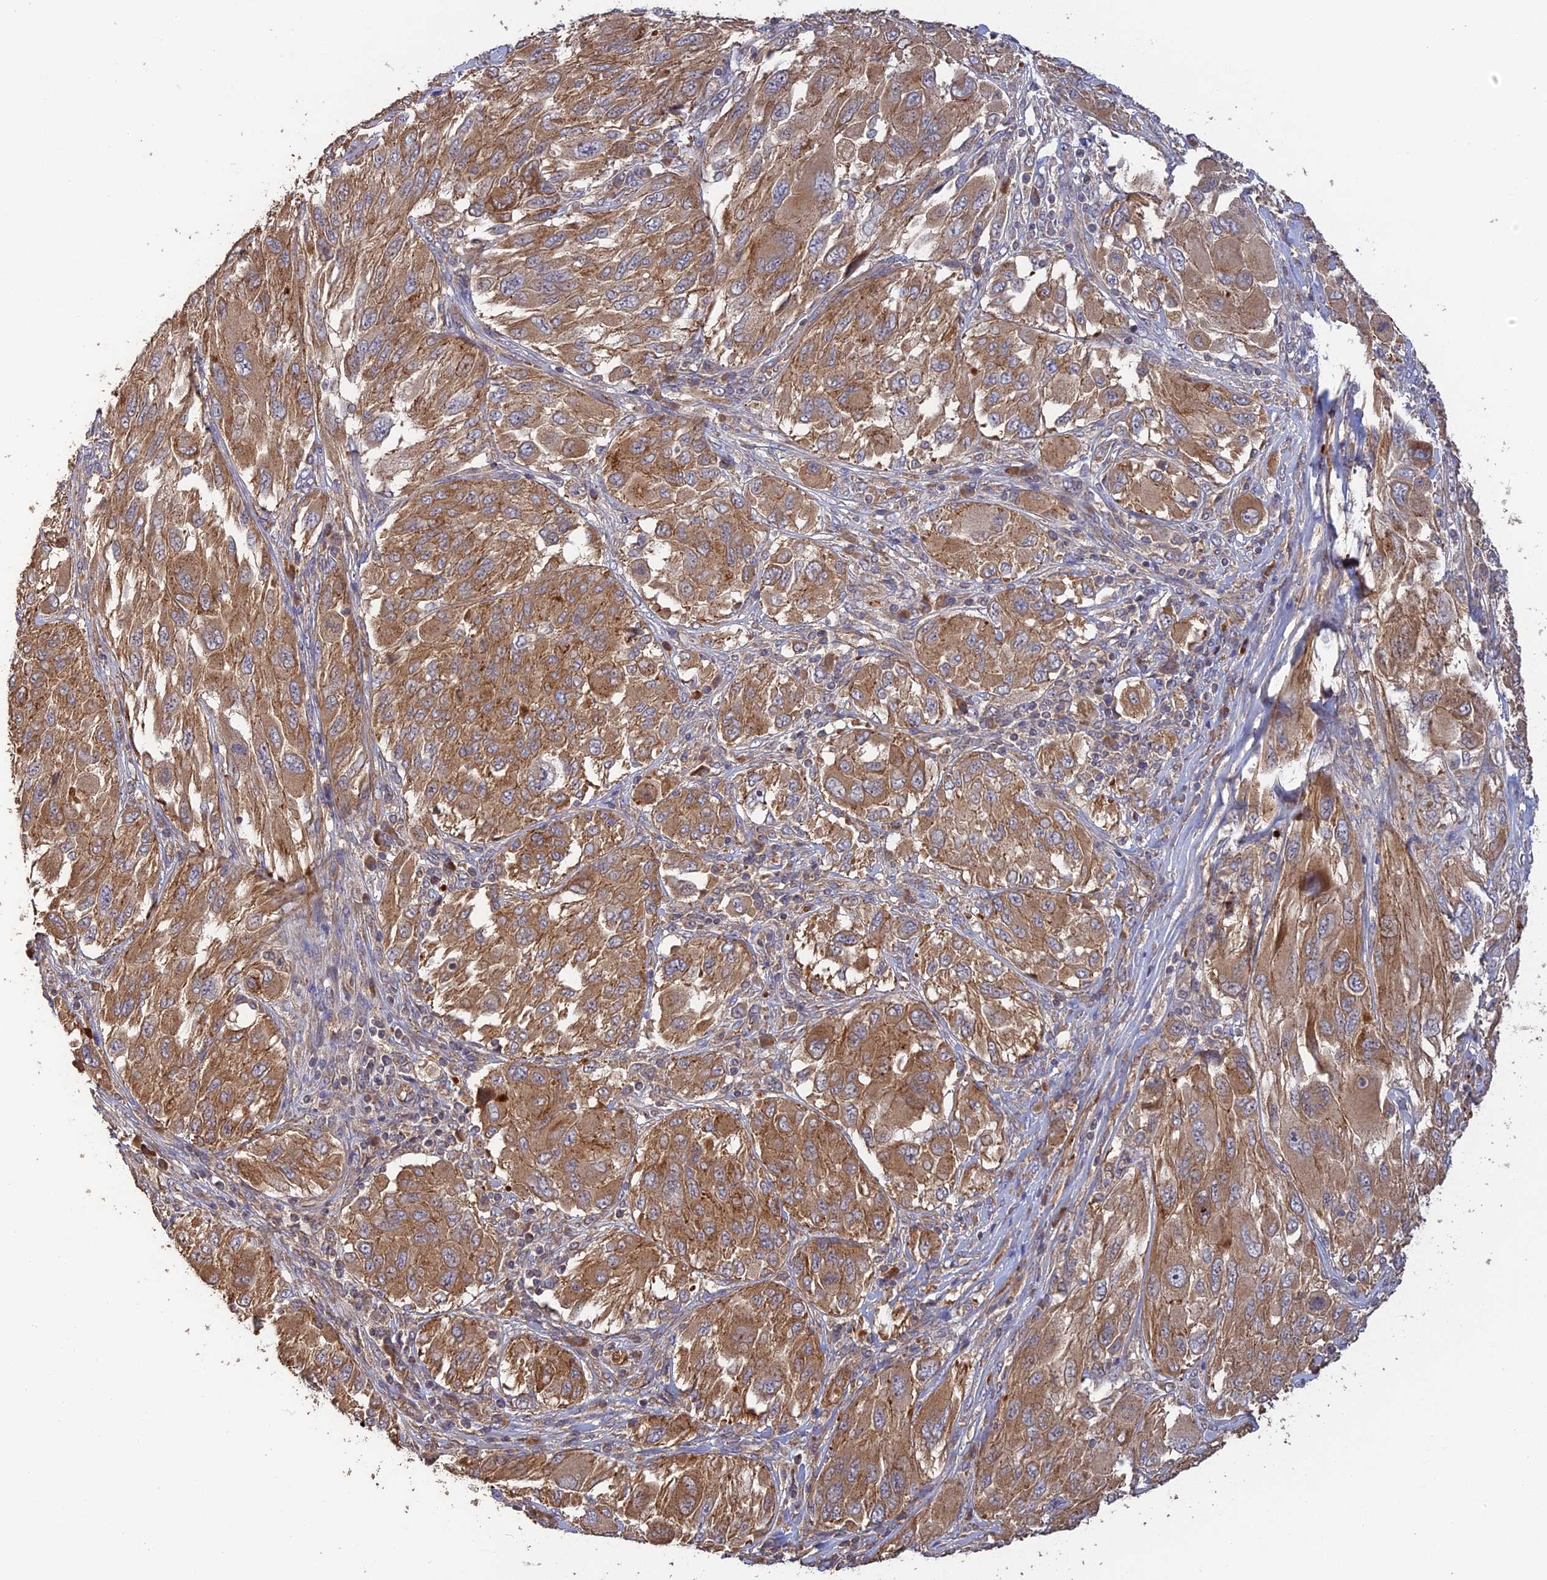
{"staining": {"intensity": "moderate", "quantity": ">75%", "location": "cytoplasmic/membranous"}, "tissue": "melanoma", "cell_type": "Tumor cells", "image_type": "cancer", "snomed": [{"axis": "morphology", "description": "Malignant melanoma, NOS"}, {"axis": "topography", "description": "Skin"}], "caption": "DAB (3,3'-diaminobenzidine) immunohistochemical staining of melanoma exhibits moderate cytoplasmic/membranous protein positivity in about >75% of tumor cells.", "gene": "ARHGAP40", "patient": {"sex": "female", "age": 91}}